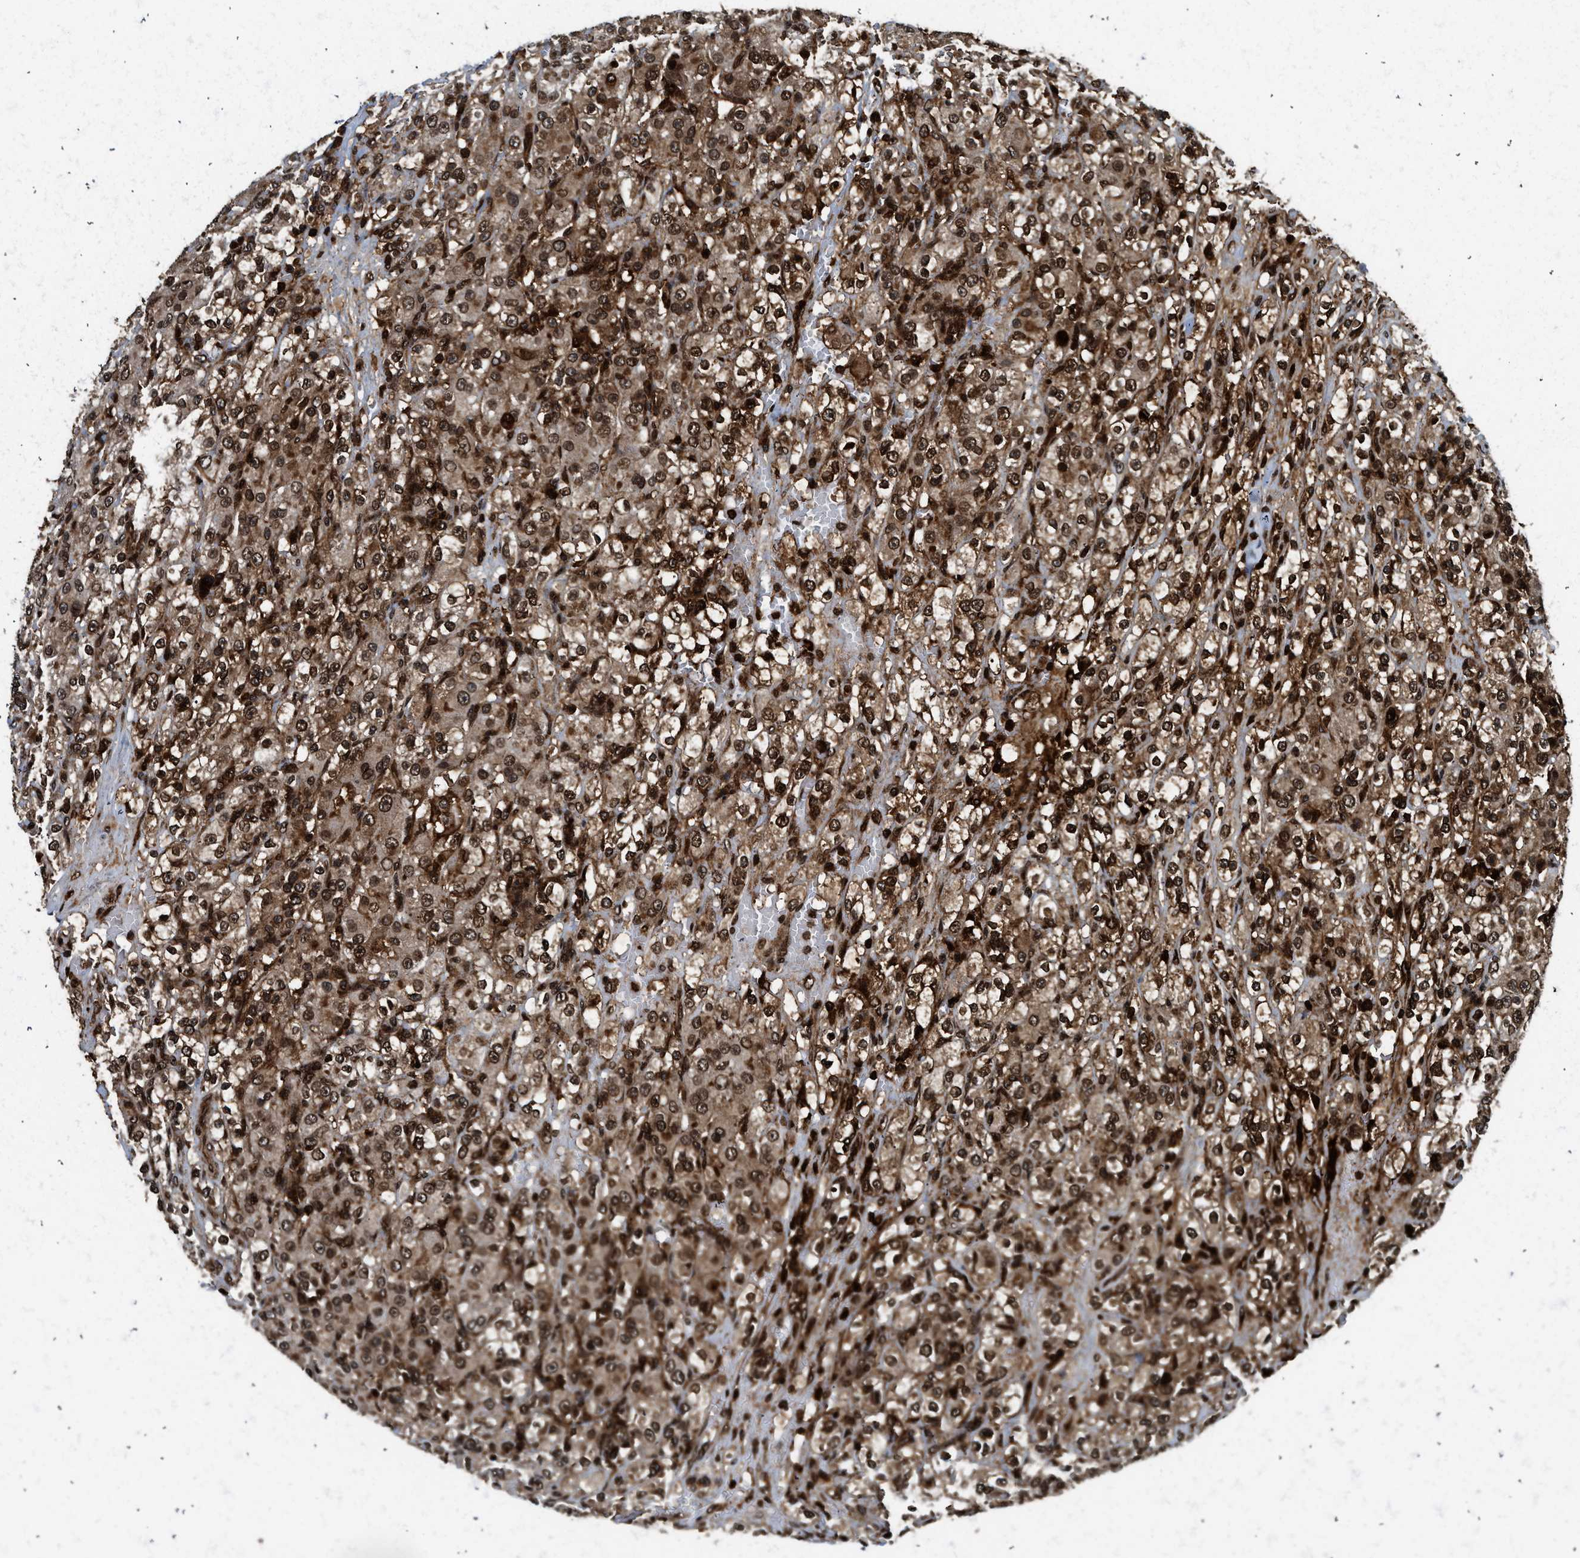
{"staining": {"intensity": "strong", "quantity": ">75%", "location": "cytoplasmic/membranous,nuclear"}, "tissue": "renal cancer", "cell_type": "Tumor cells", "image_type": "cancer", "snomed": [{"axis": "morphology", "description": "Adenocarcinoma, NOS"}, {"axis": "topography", "description": "Kidney"}], "caption": "Brown immunohistochemical staining in human adenocarcinoma (renal) displays strong cytoplasmic/membranous and nuclear staining in about >75% of tumor cells.", "gene": "MDM2", "patient": {"sex": "male", "age": 61}}